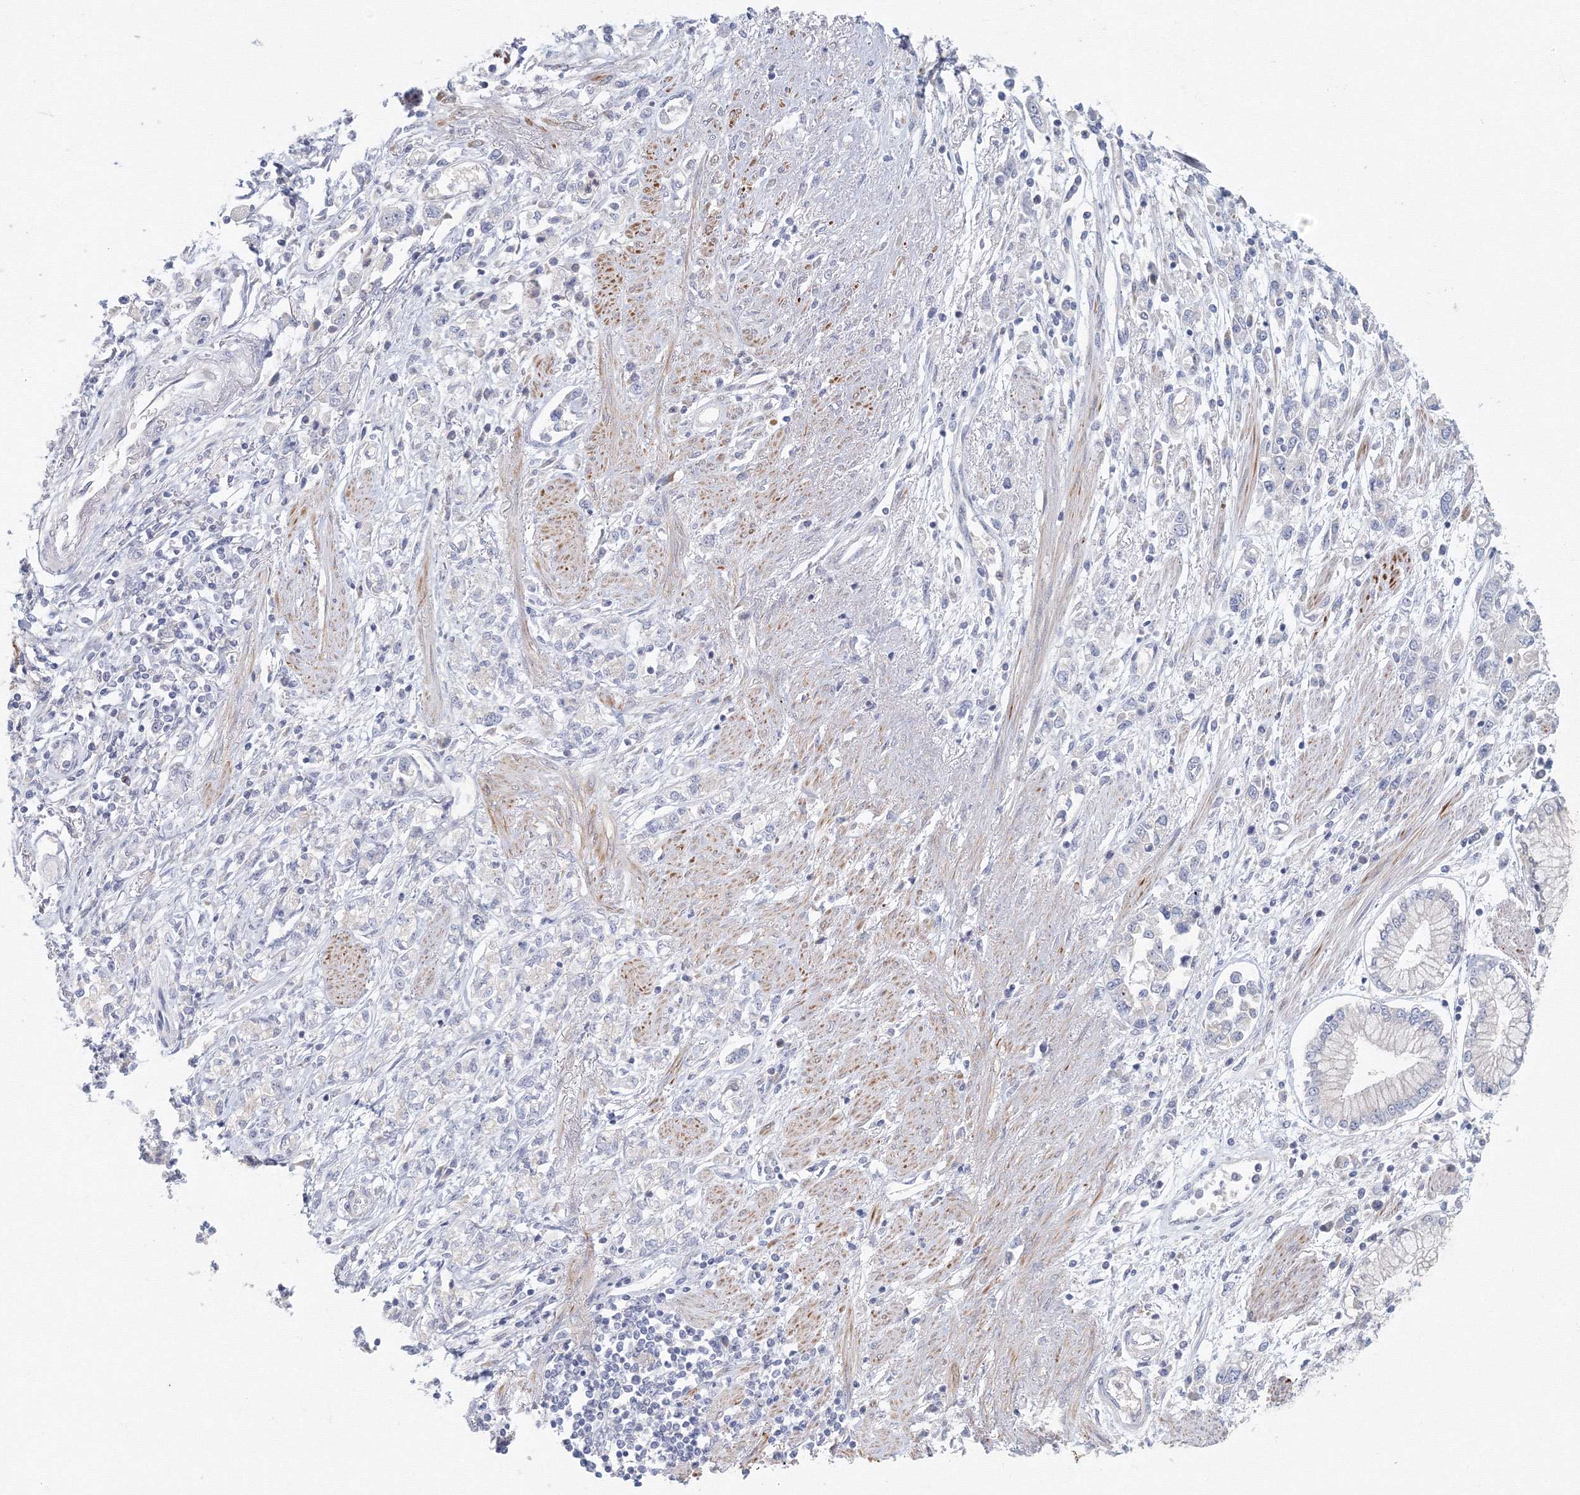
{"staining": {"intensity": "negative", "quantity": "none", "location": "none"}, "tissue": "stomach cancer", "cell_type": "Tumor cells", "image_type": "cancer", "snomed": [{"axis": "morphology", "description": "Adenocarcinoma, NOS"}, {"axis": "topography", "description": "Stomach"}], "caption": "Immunohistochemistry of stomach adenocarcinoma shows no expression in tumor cells. Brightfield microscopy of immunohistochemistry (IHC) stained with DAB (3,3'-diaminobenzidine) (brown) and hematoxylin (blue), captured at high magnification.", "gene": "TACC2", "patient": {"sex": "female", "age": 76}}